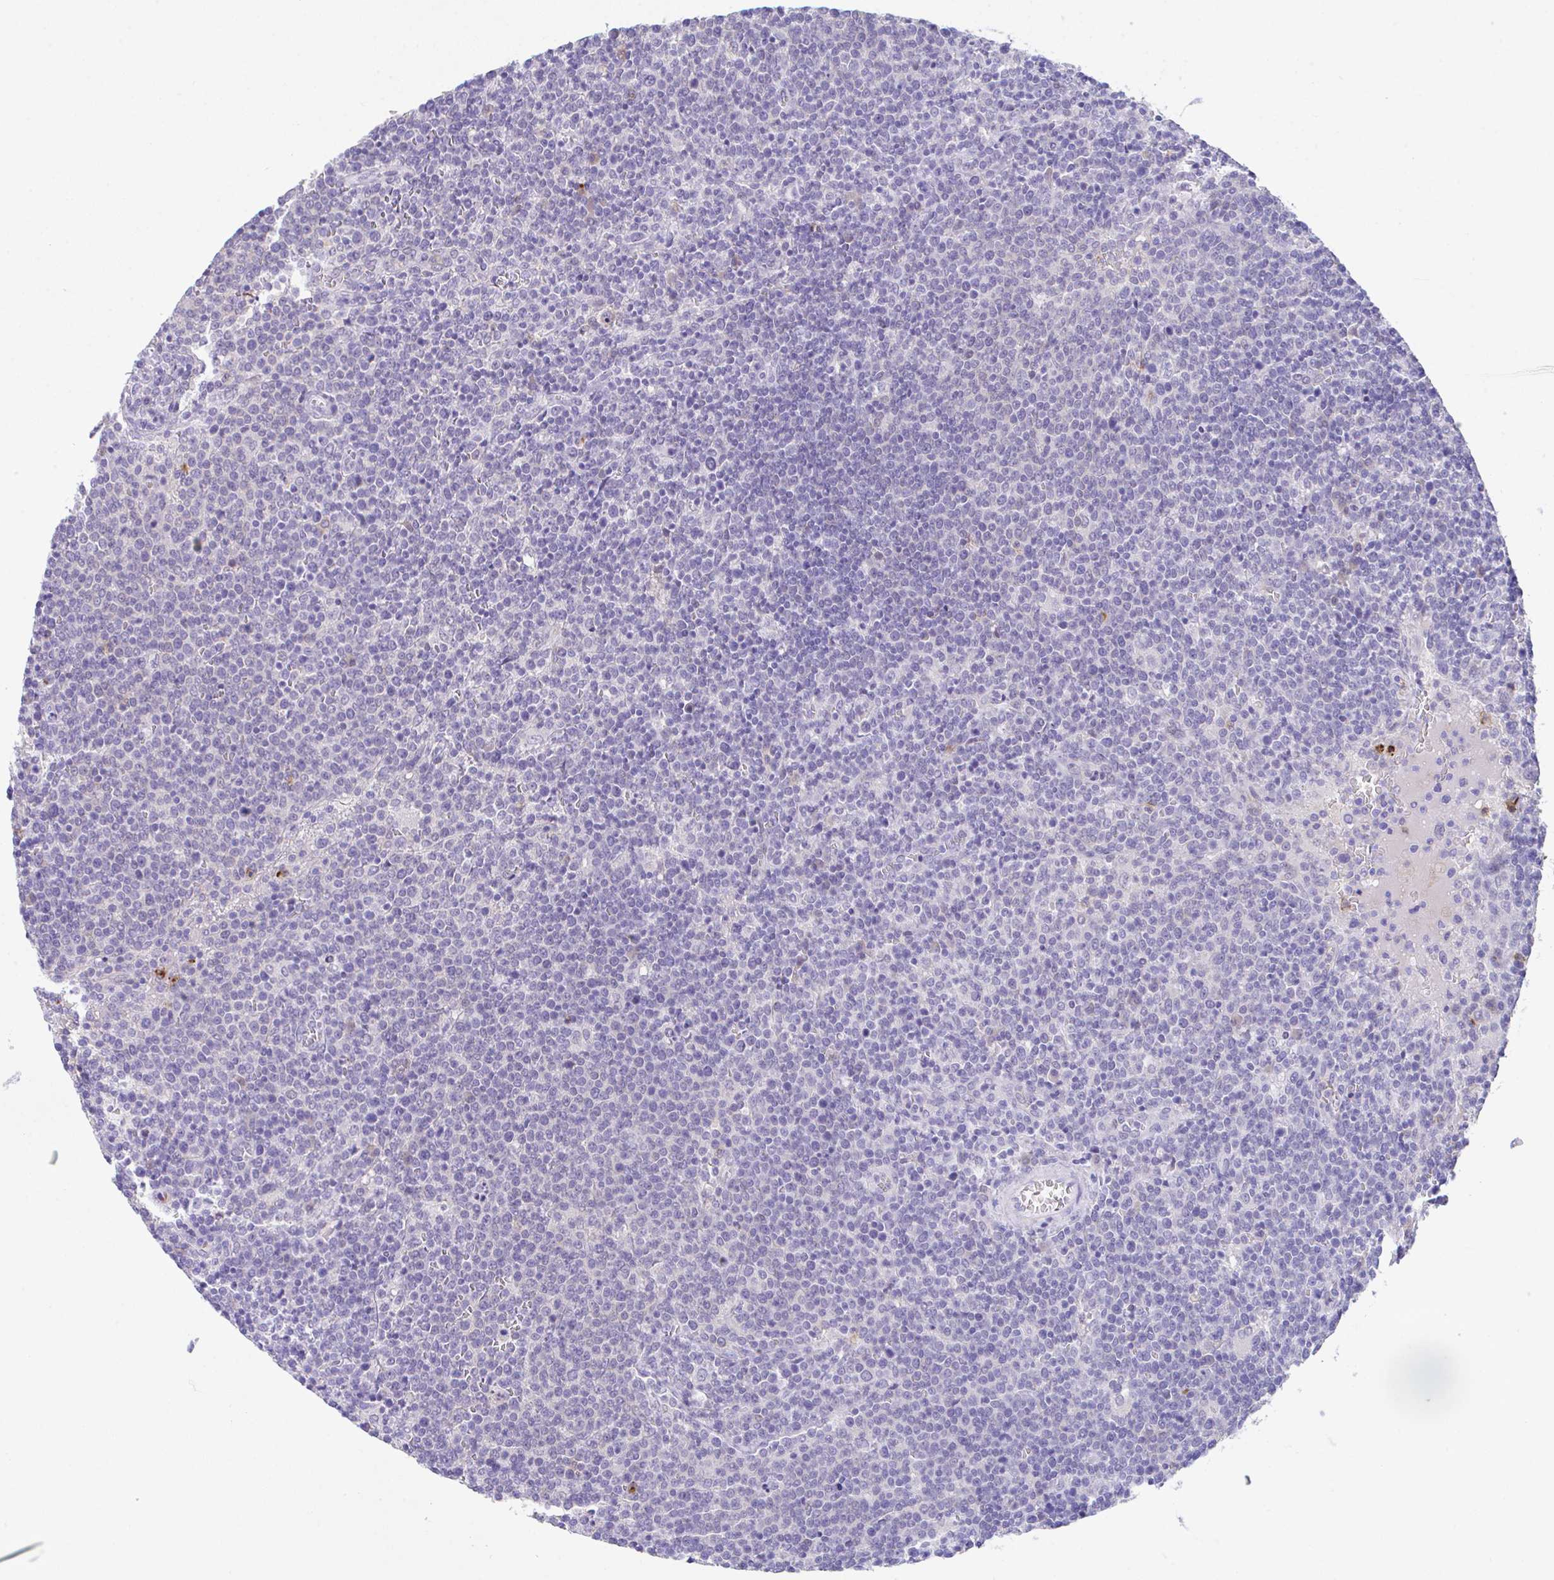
{"staining": {"intensity": "negative", "quantity": "none", "location": "none"}, "tissue": "lymphoma", "cell_type": "Tumor cells", "image_type": "cancer", "snomed": [{"axis": "morphology", "description": "Malignant lymphoma, non-Hodgkin's type, High grade"}, {"axis": "topography", "description": "Lymph node"}], "caption": "Tumor cells show no significant protein positivity in lymphoma.", "gene": "HOXB4", "patient": {"sex": "male", "age": 61}}